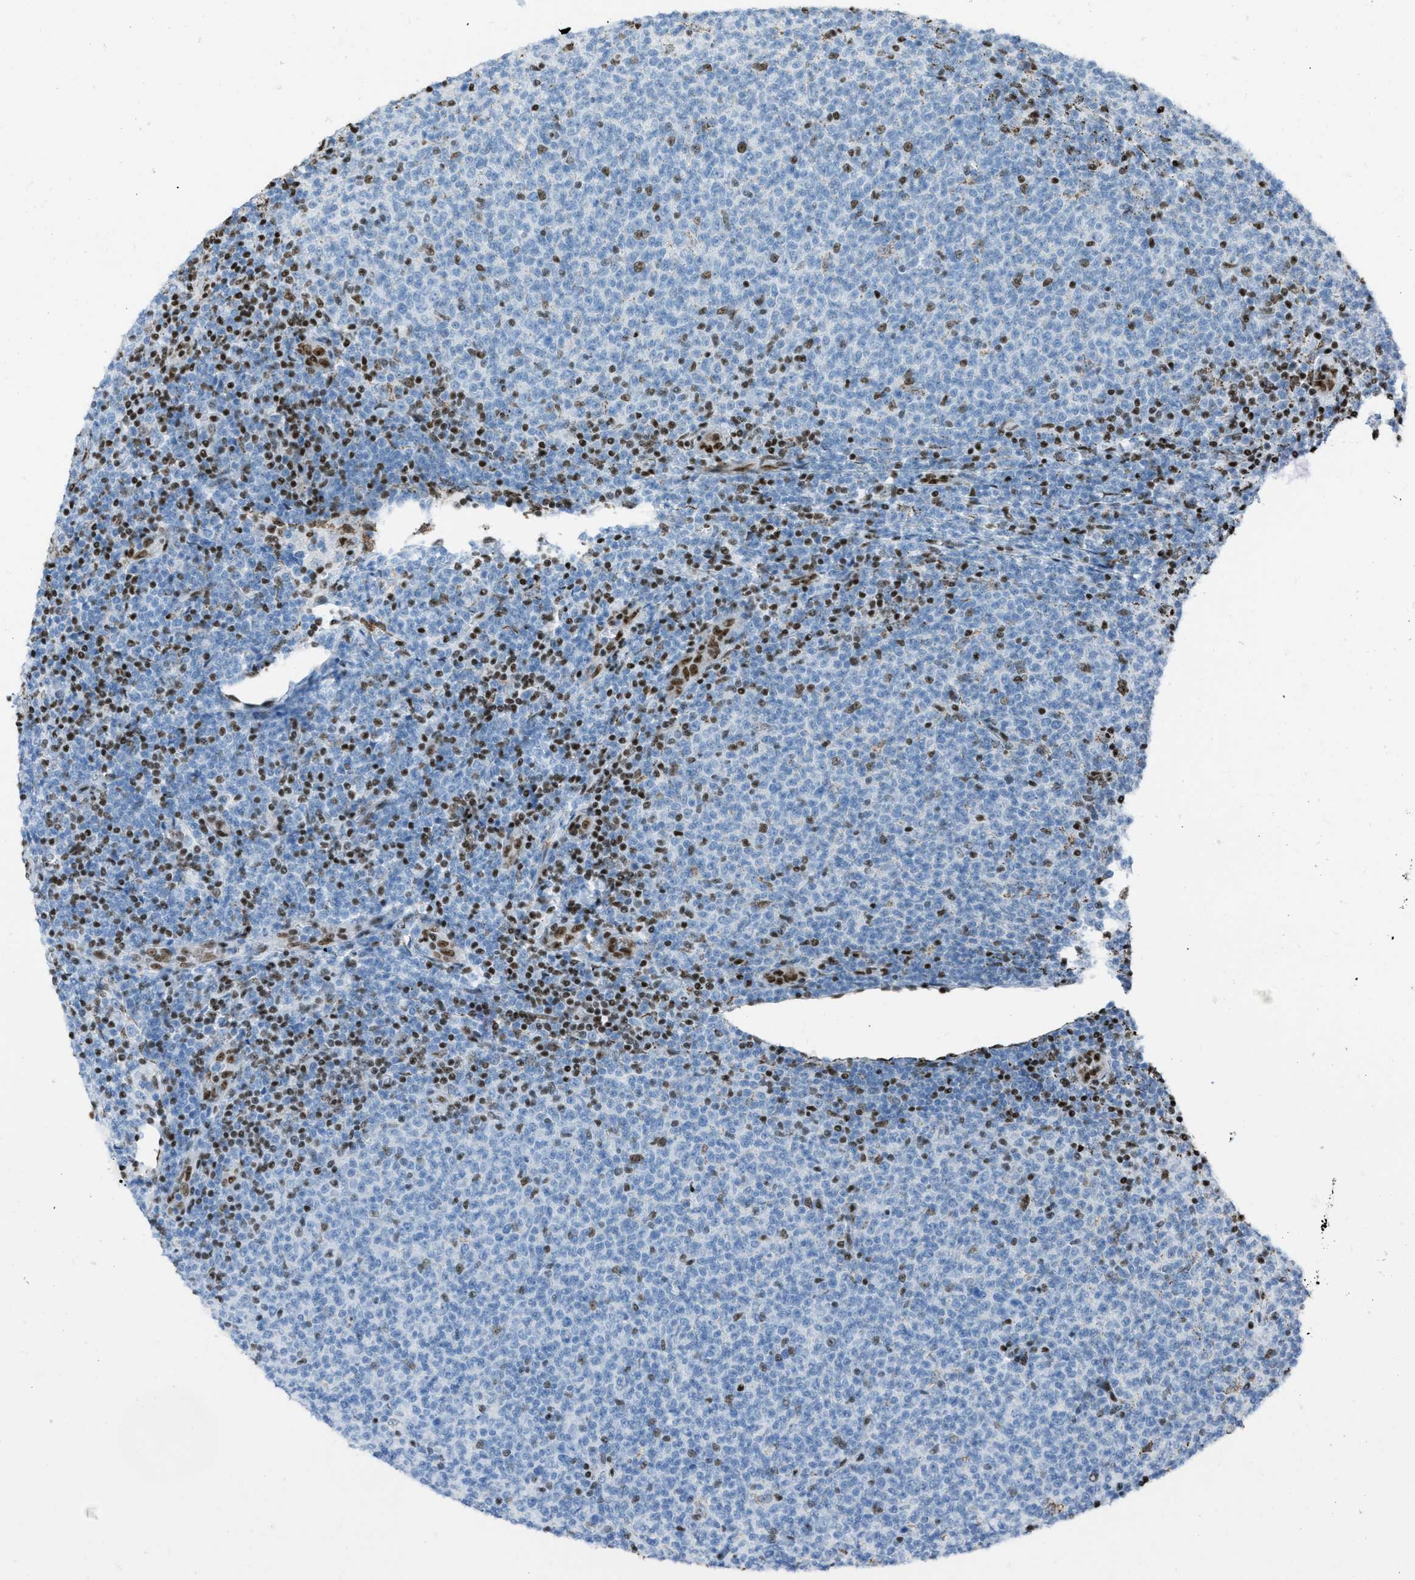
{"staining": {"intensity": "negative", "quantity": "none", "location": "none"}, "tissue": "lymphoma", "cell_type": "Tumor cells", "image_type": "cancer", "snomed": [{"axis": "morphology", "description": "Malignant lymphoma, non-Hodgkin's type, Low grade"}, {"axis": "topography", "description": "Lymph node"}], "caption": "Tumor cells show no significant protein expression in lymphoma.", "gene": "SLFN5", "patient": {"sex": "male", "age": 66}}